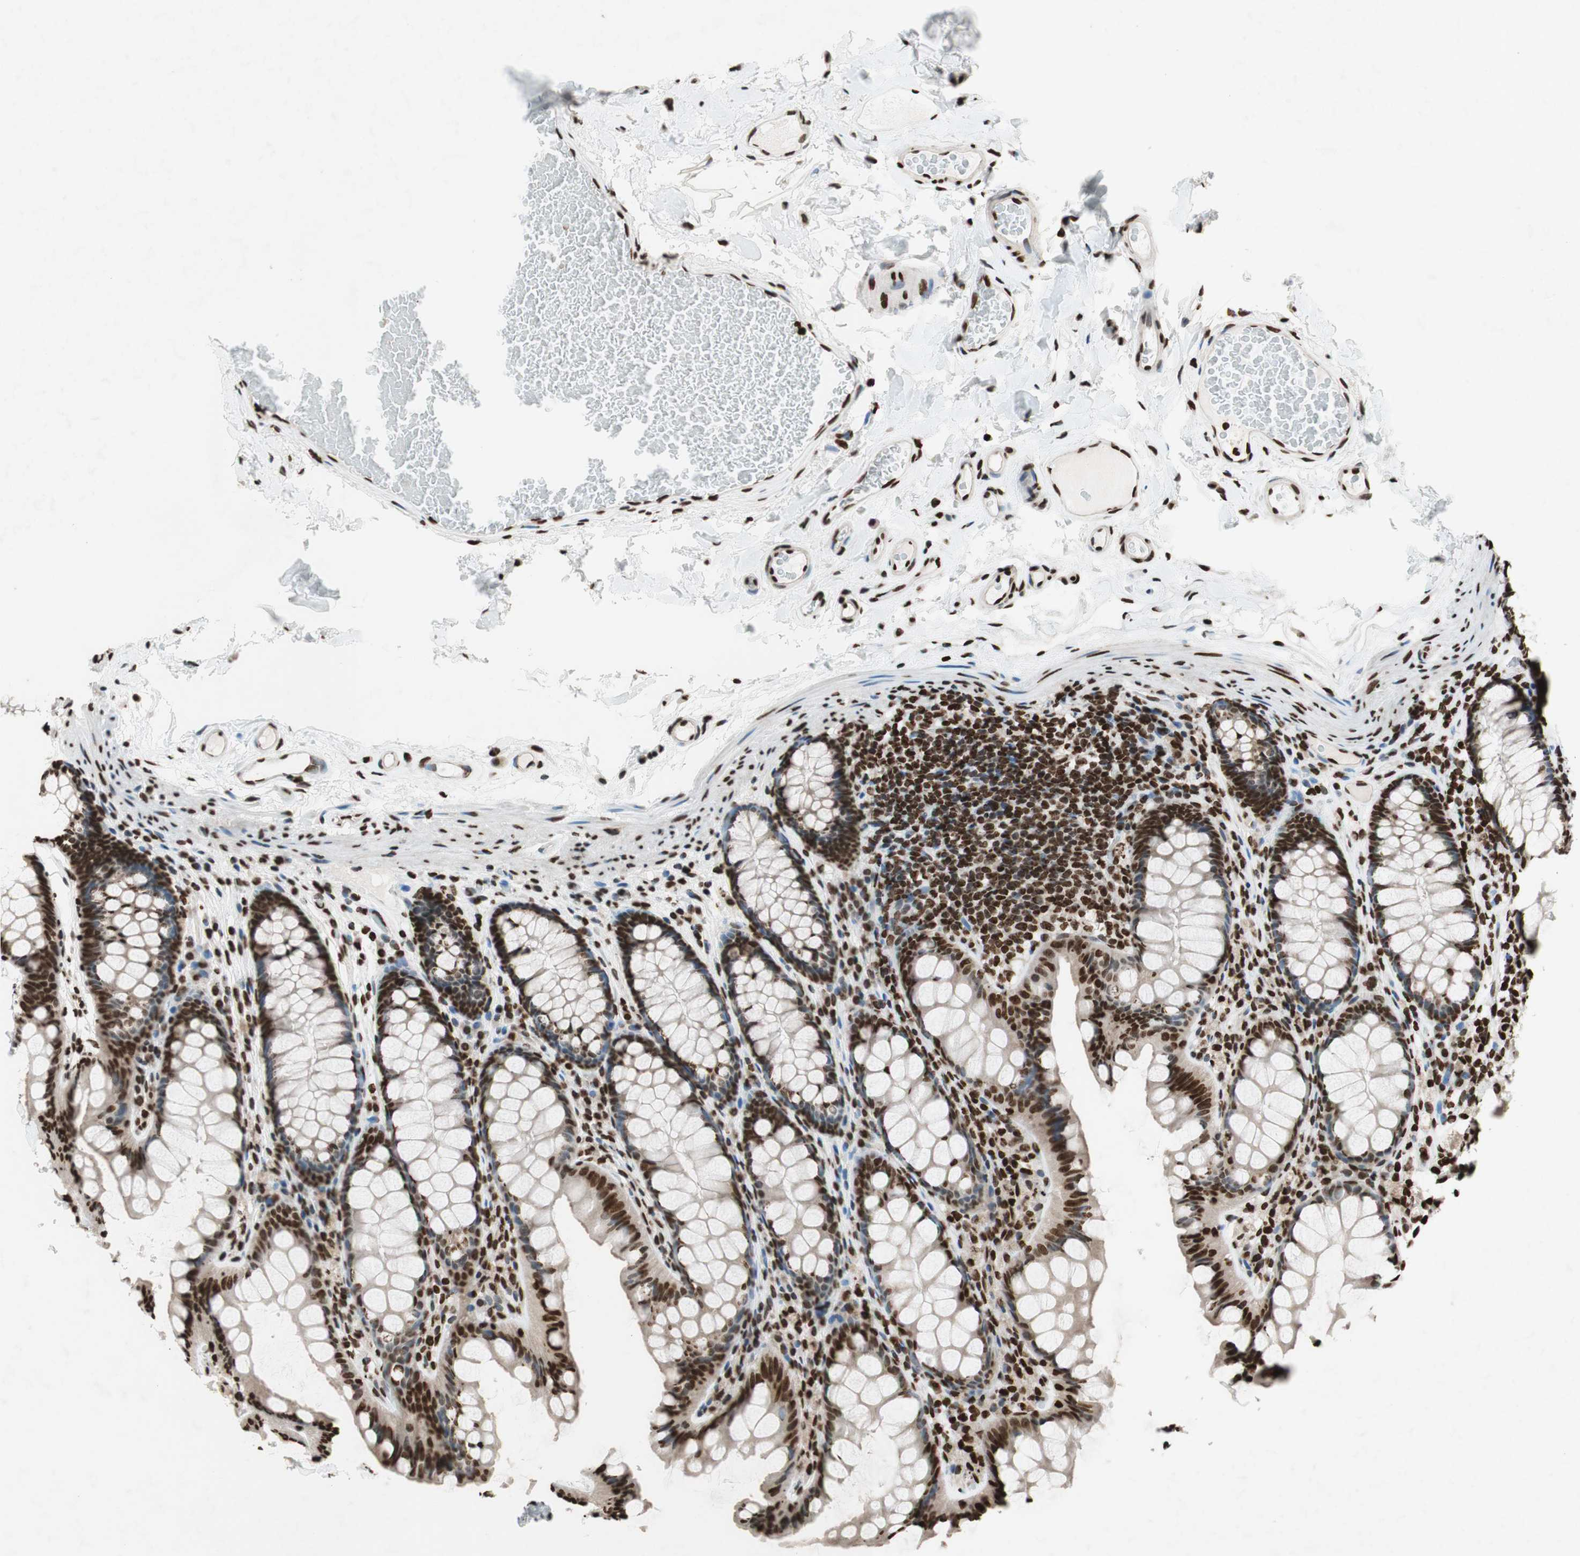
{"staining": {"intensity": "strong", "quantity": ">75%", "location": "nuclear"}, "tissue": "colon", "cell_type": "Endothelial cells", "image_type": "normal", "snomed": [{"axis": "morphology", "description": "Normal tissue, NOS"}, {"axis": "topography", "description": "Colon"}], "caption": "Protein staining of normal colon exhibits strong nuclear staining in about >75% of endothelial cells. (DAB IHC with brightfield microscopy, high magnification).", "gene": "NCOA3", "patient": {"sex": "female", "age": 55}}